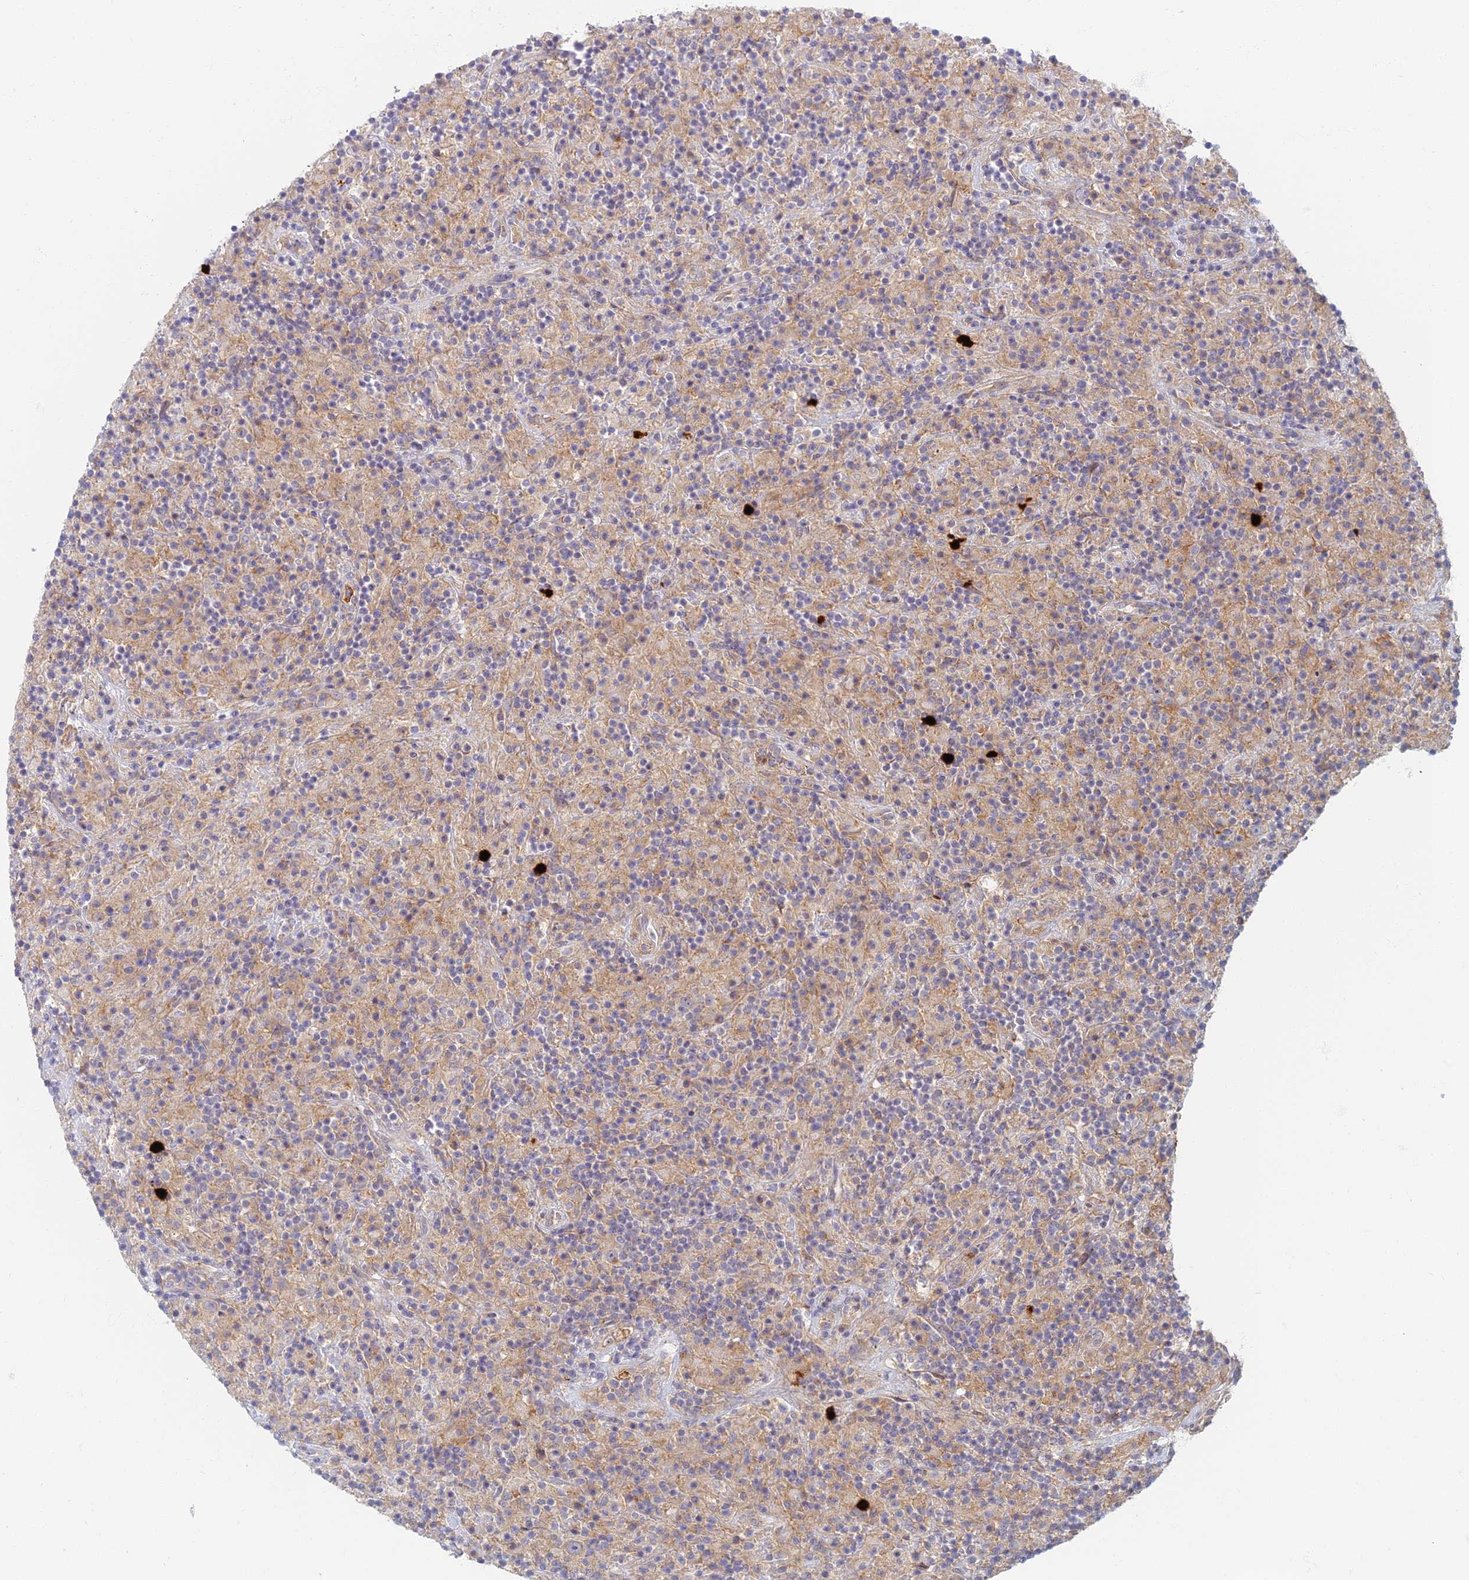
{"staining": {"intensity": "weak", "quantity": "<25%", "location": "cytoplasmic/membranous"}, "tissue": "lymphoma", "cell_type": "Tumor cells", "image_type": "cancer", "snomed": [{"axis": "morphology", "description": "Hodgkin's disease, NOS"}, {"axis": "topography", "description": "Lymph node"}], "caption": "Histopathology image shows no significant protein expression in tumor cells of Hodgkin's disease.", "gene": "PROX2", "patient": {"sex": "male", "age": 70}}